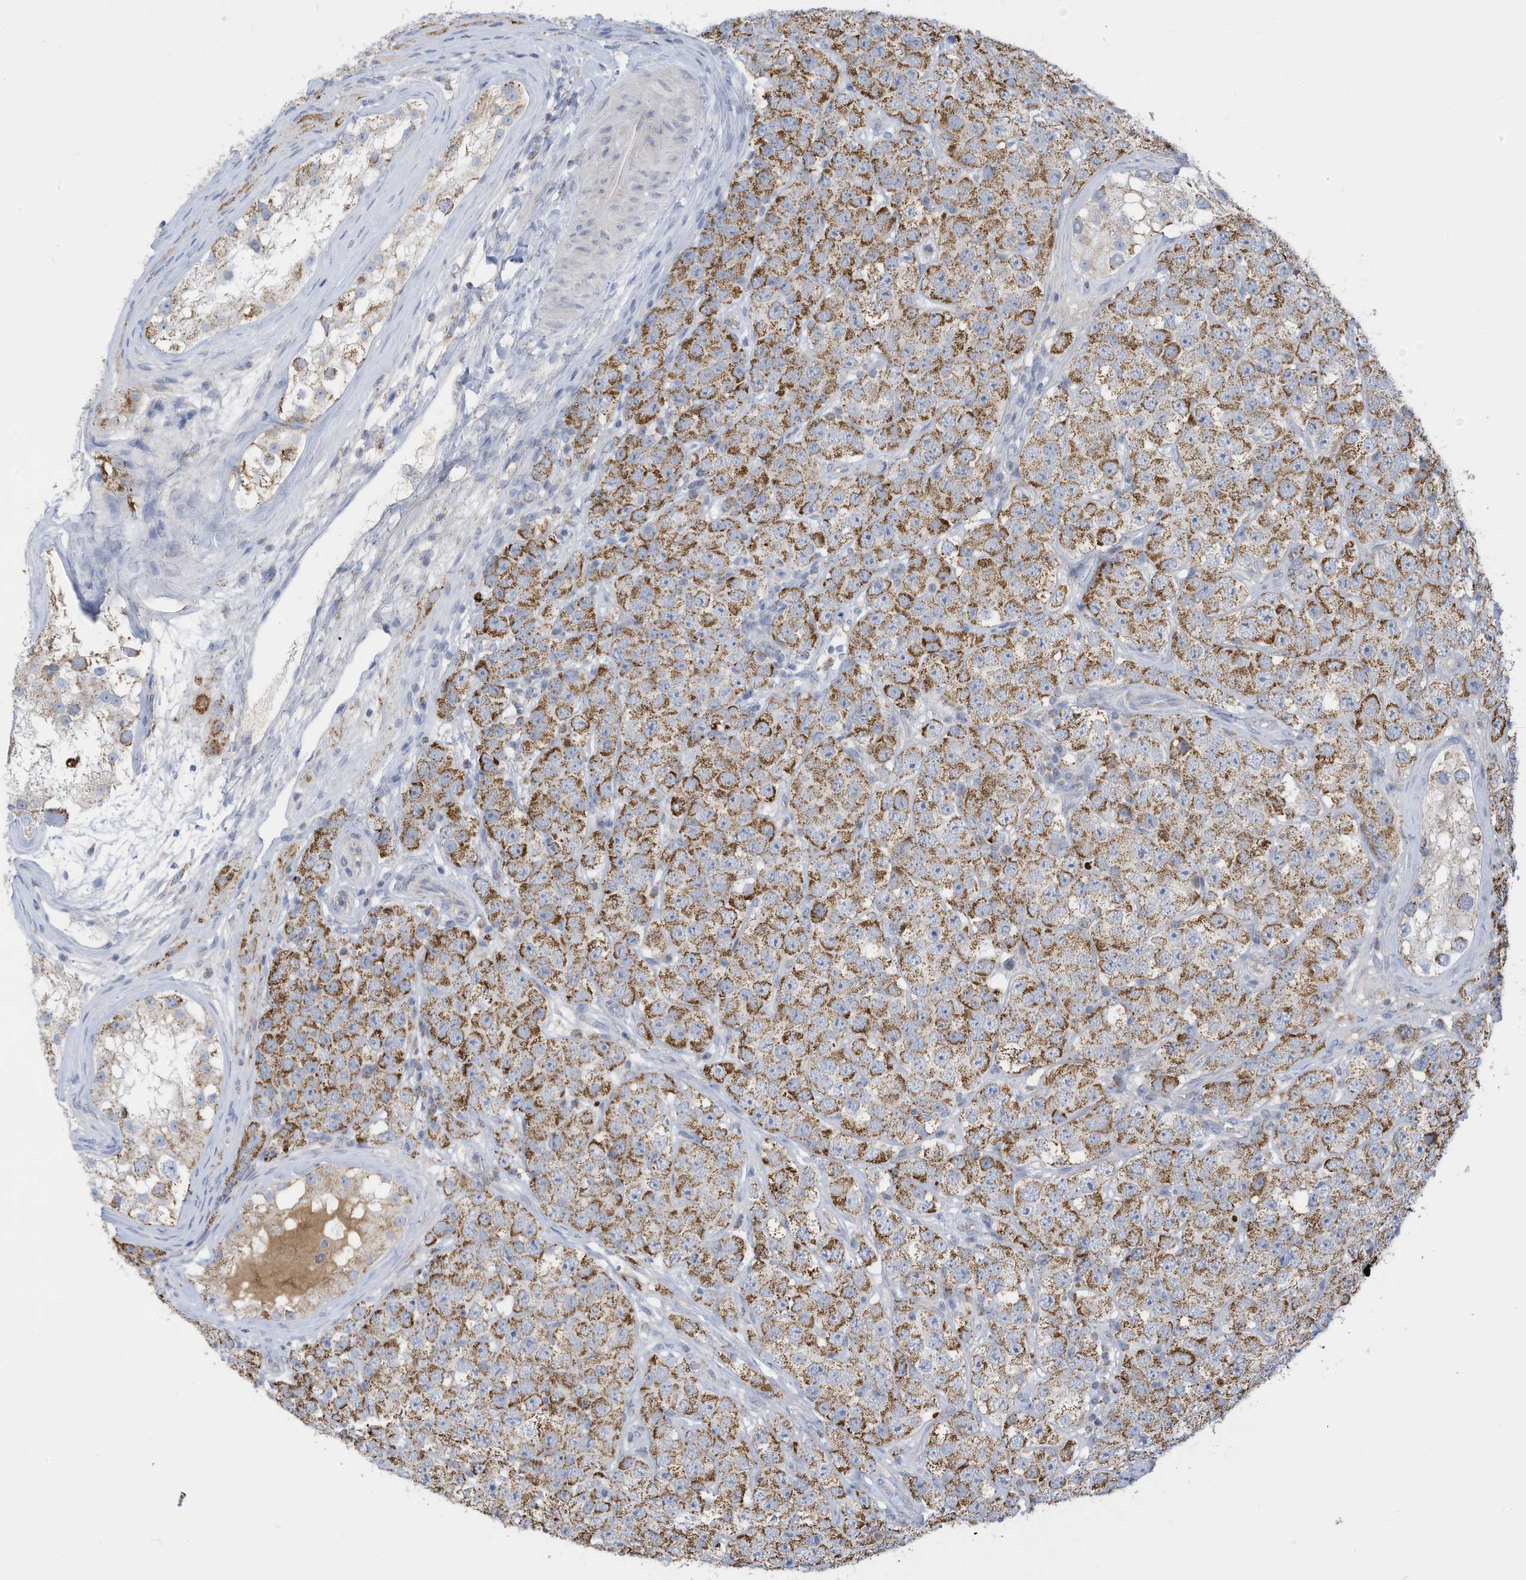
{"staining": {"intensity": "moderate", "quantity": ">75%", "location": "cytoplasmic/membranous"}, "tissue": "testis cancer", "cell_type": "Tumor cells", "image_type": "cancer", "snomed": [{"axis": "morphology", "description": "Seminoma, NOS"}, {"axis": "topography", "description": "Testis"}], "caption": "Testis cancer (seminoma) tissue reveals moderate cytoplasmic/membranous expression in approximately >75% of tumor cells The staining was performed using DAB, with brown indicating positive protein expression. Nuclei are stained blue with hematoxylin.", "gene": "NLN", "patient": {"sex": "male", "age": 28}}